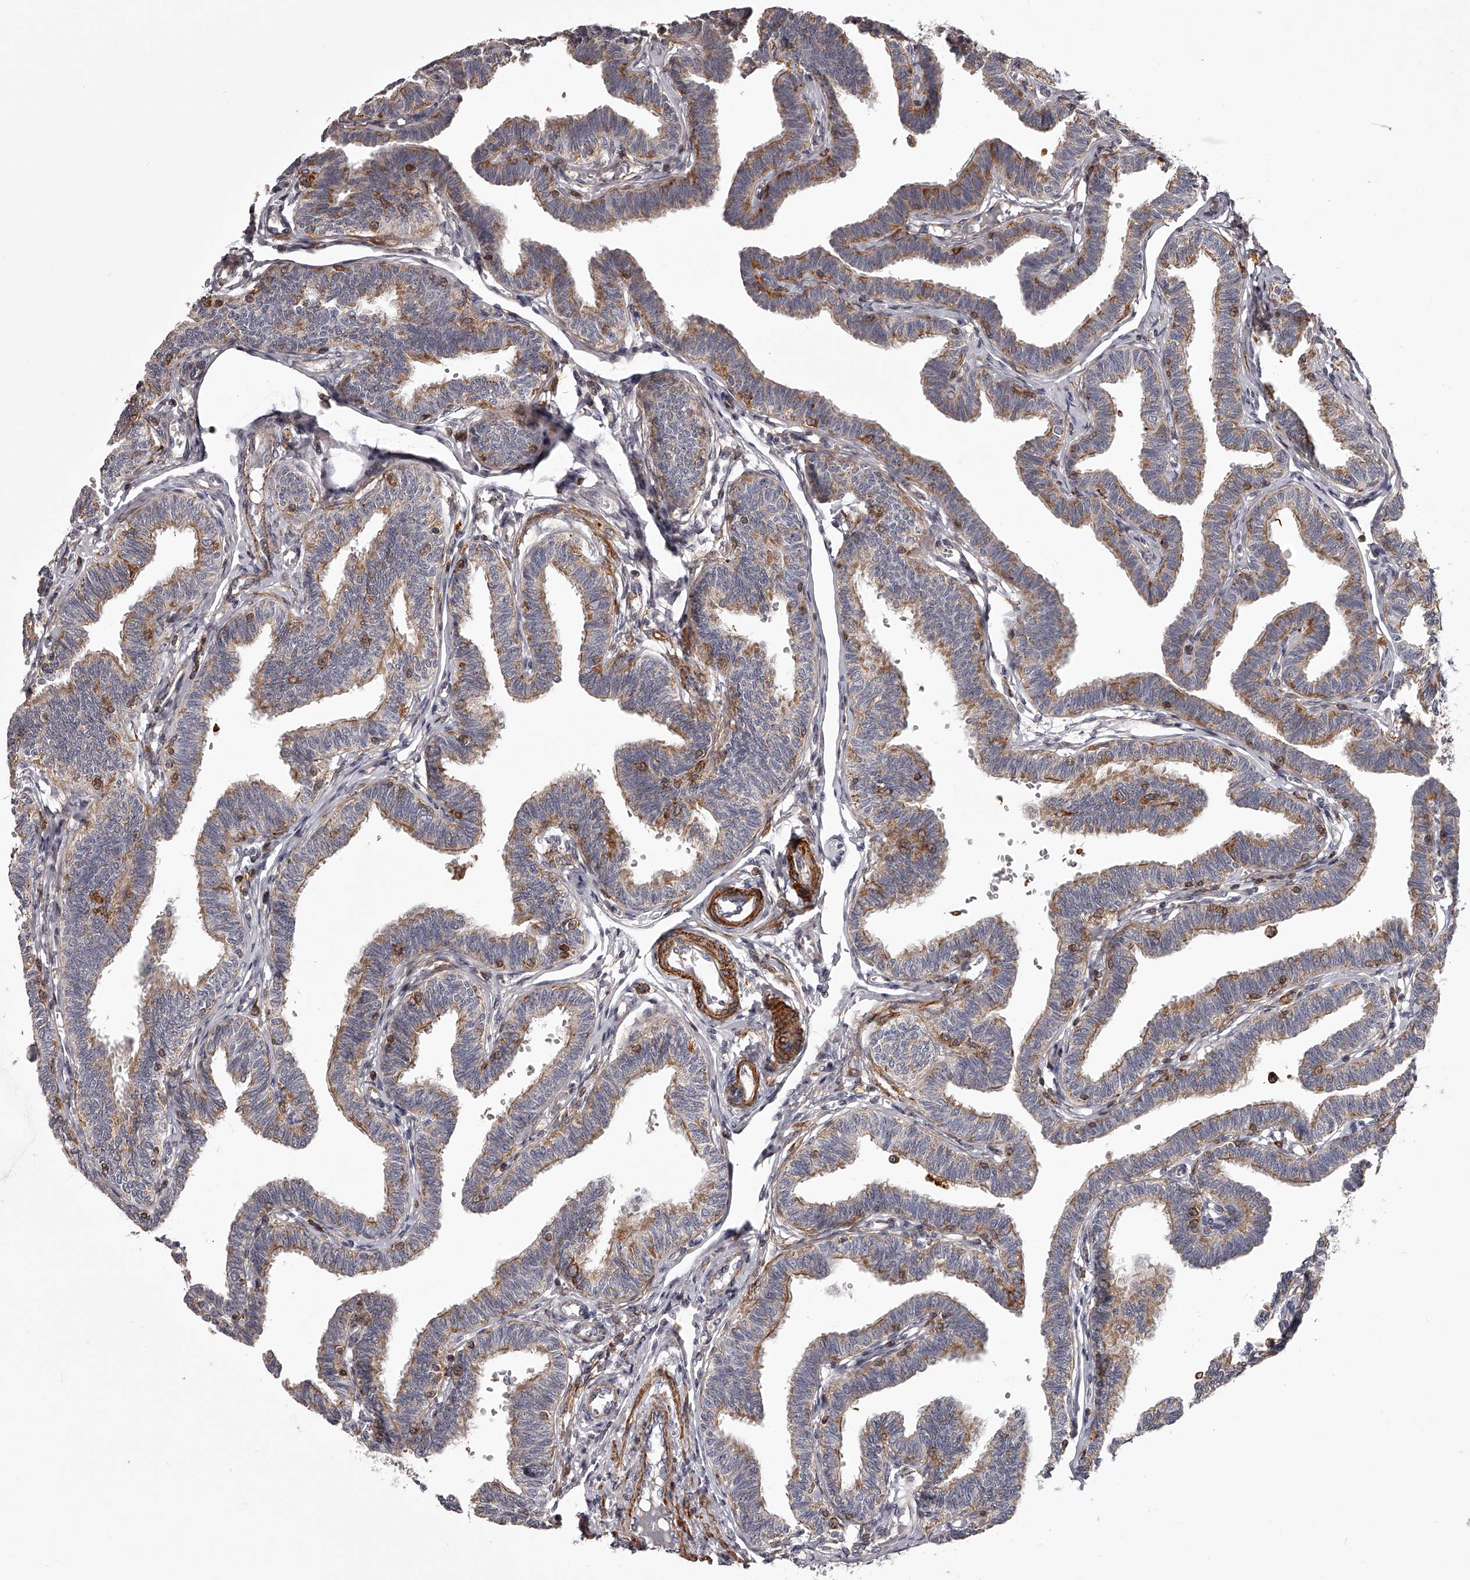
{"staining": {"intensity": "moderate", "quantity": "25%-75%", "location": "cytoplasmic/membranous"}, "tissue": "fallopian tube", "cell_type": "Glandular cells", "image_type": "normal", "snomed": [{"axis": "morphology", "description": "Normal tissue, NOS"}, {"axis": "topography", "description": "Fallopian tube"}, {"axis": "topography", "description": "Ovary"}], "caption": "Immunohistochemical staining of benign human fallopian tube displays 25%-75% levels of moderate cytoplasmic/membranous protein positivity in approximately 25%-75% of glandular cells. The staining is performed using DAB brown chromogen to label protein expression. The nuclei are counter-stained blue using hematoxylin.", "gene": "RRP36", "patient": {"sex": "female", "age": 23}}